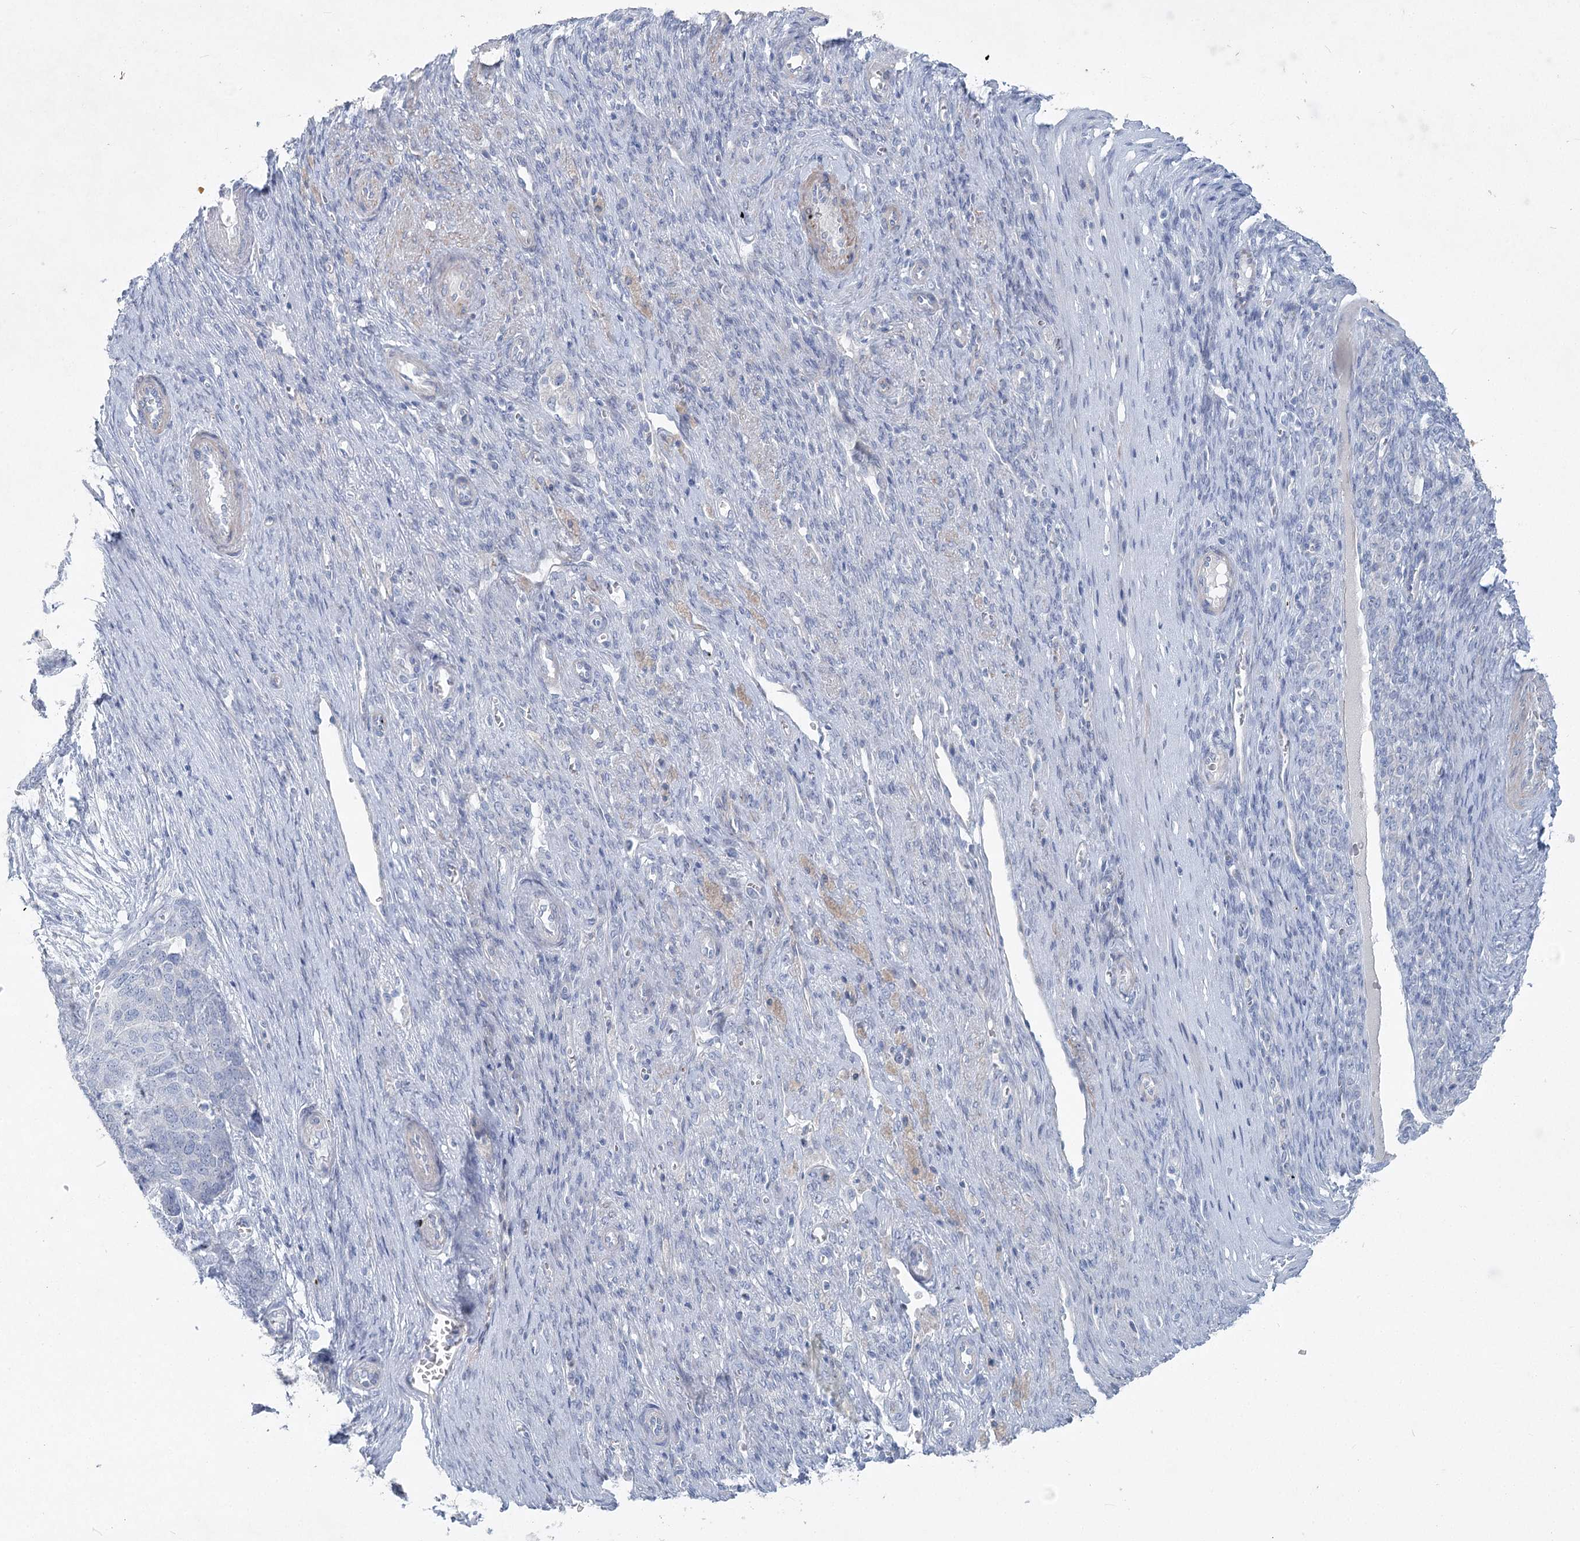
{"staining": {"intensity": "negative", "quantity": "none", "location": "none"}, "tissue": "ovarian cancer", "cell_type": "Tumor cells", "image_type": "cancer", "snomed": [{"axis": "morphology", "description": "Cystadenocarcinoma, serous, NOS"}, {"axis": "topography", "description": "Ovary"}], "caption": "Human ovarian cancer (serous cystadenocarcinoma) stained for a protein using immunohistochemistry (IHC) exhibits no staining in tumor cells.", "gene": "WDR74", "patient": {"sex": "female", "age": 44}}